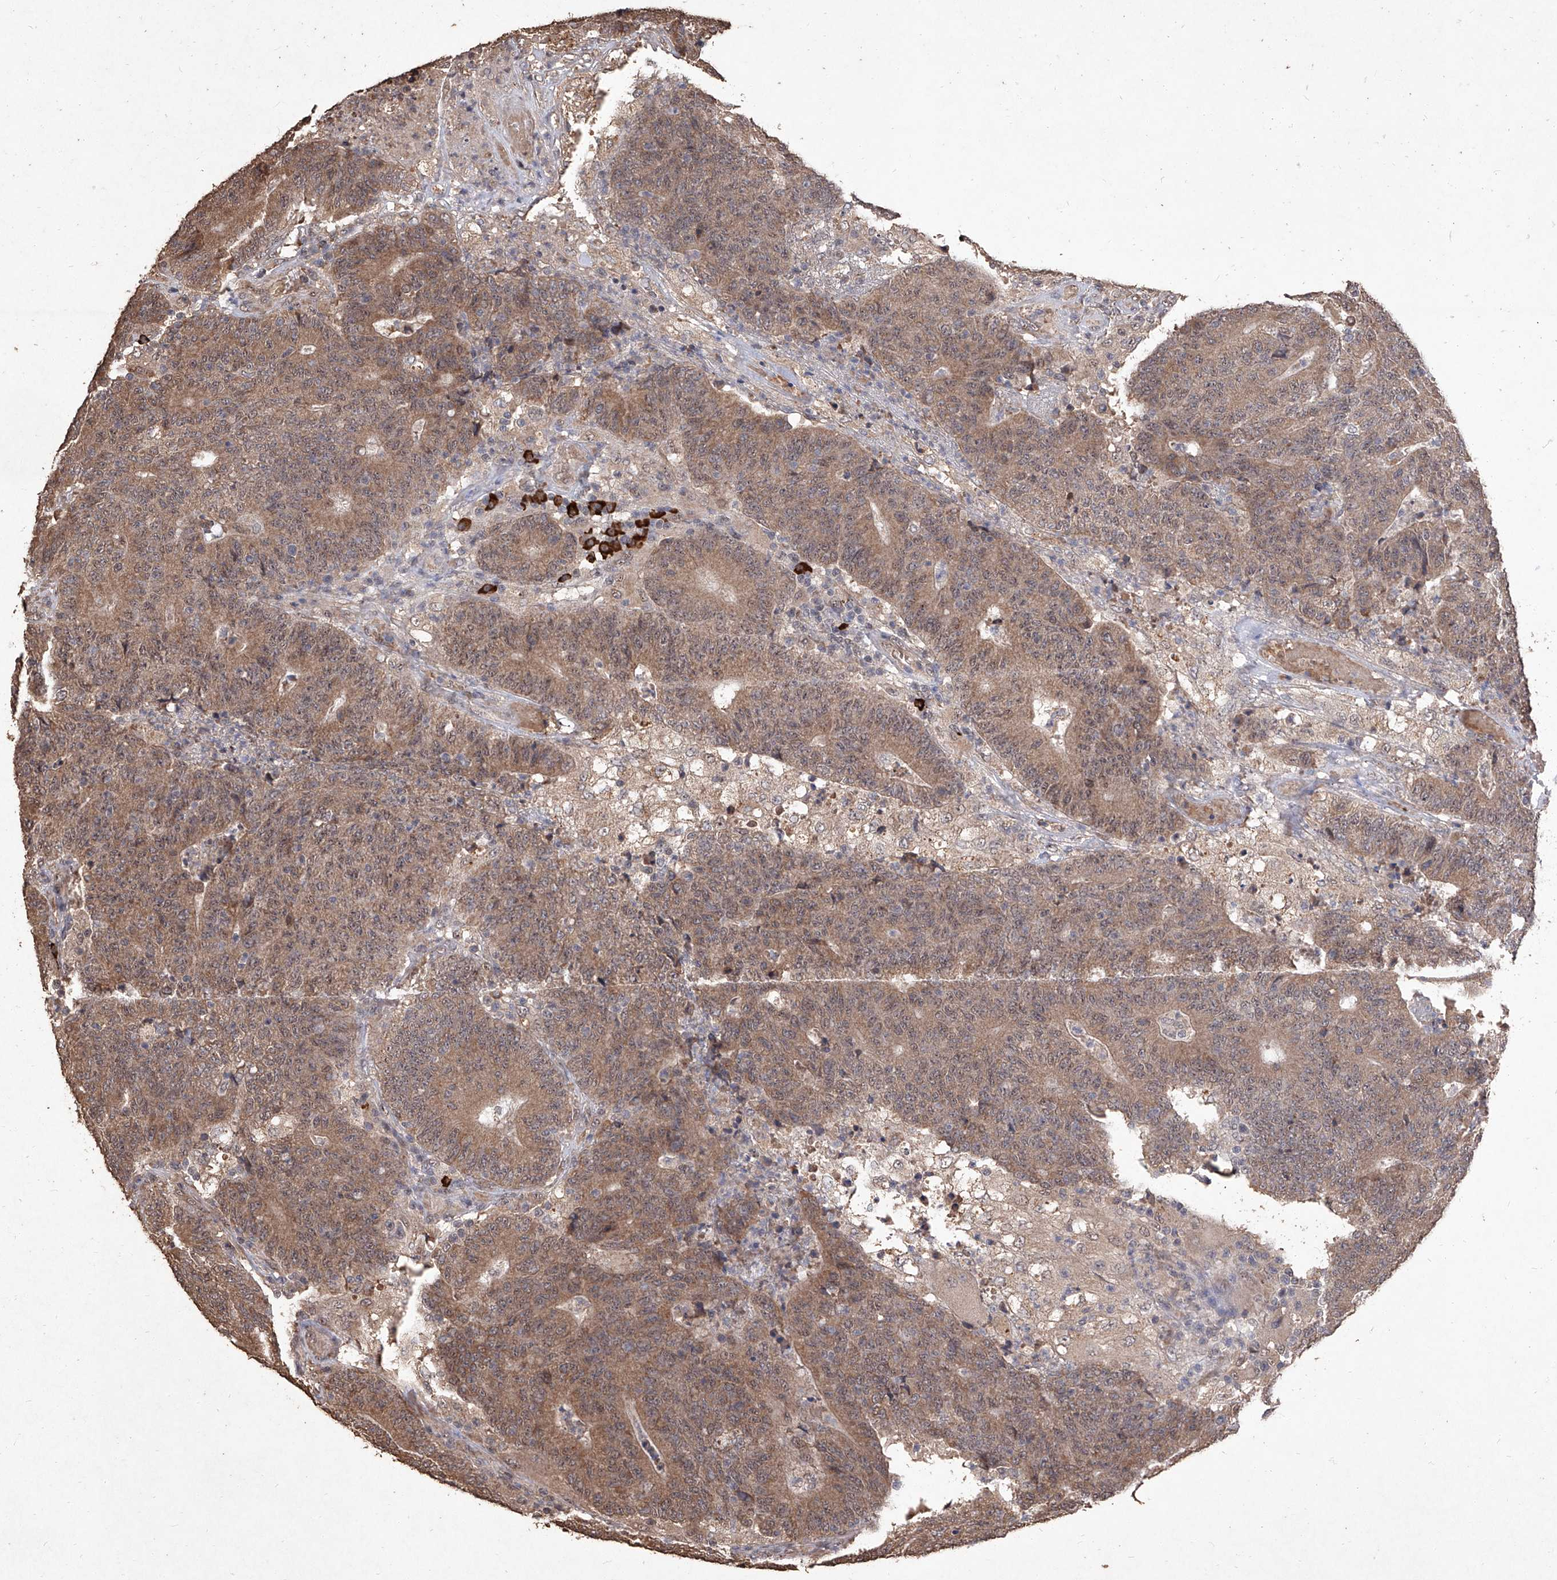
{"staining": {"intensity": "moderate", "quantity": ">75%", "location": "cytoplasmic/membranous,nuclear"}, "tissue": "colorectal cancer", "cell_type": "Tumor cells", "image_type": "cancer", "snomed": [{"axis": "morphology", "description": "Normal tissue, NOS"}, {"axis": "morphology", "description": "Adenocarcinoma, NOS"}, {"axis": "topography", "description": "Colon"}], "caption": "Colorectal adenocarcinoma tissue displays moderate cytoplasmic/membranous and nuclear expression in about >75% of tumor cells", "gene": "EML1", "patient": {"sex": "female", "age": 75}}